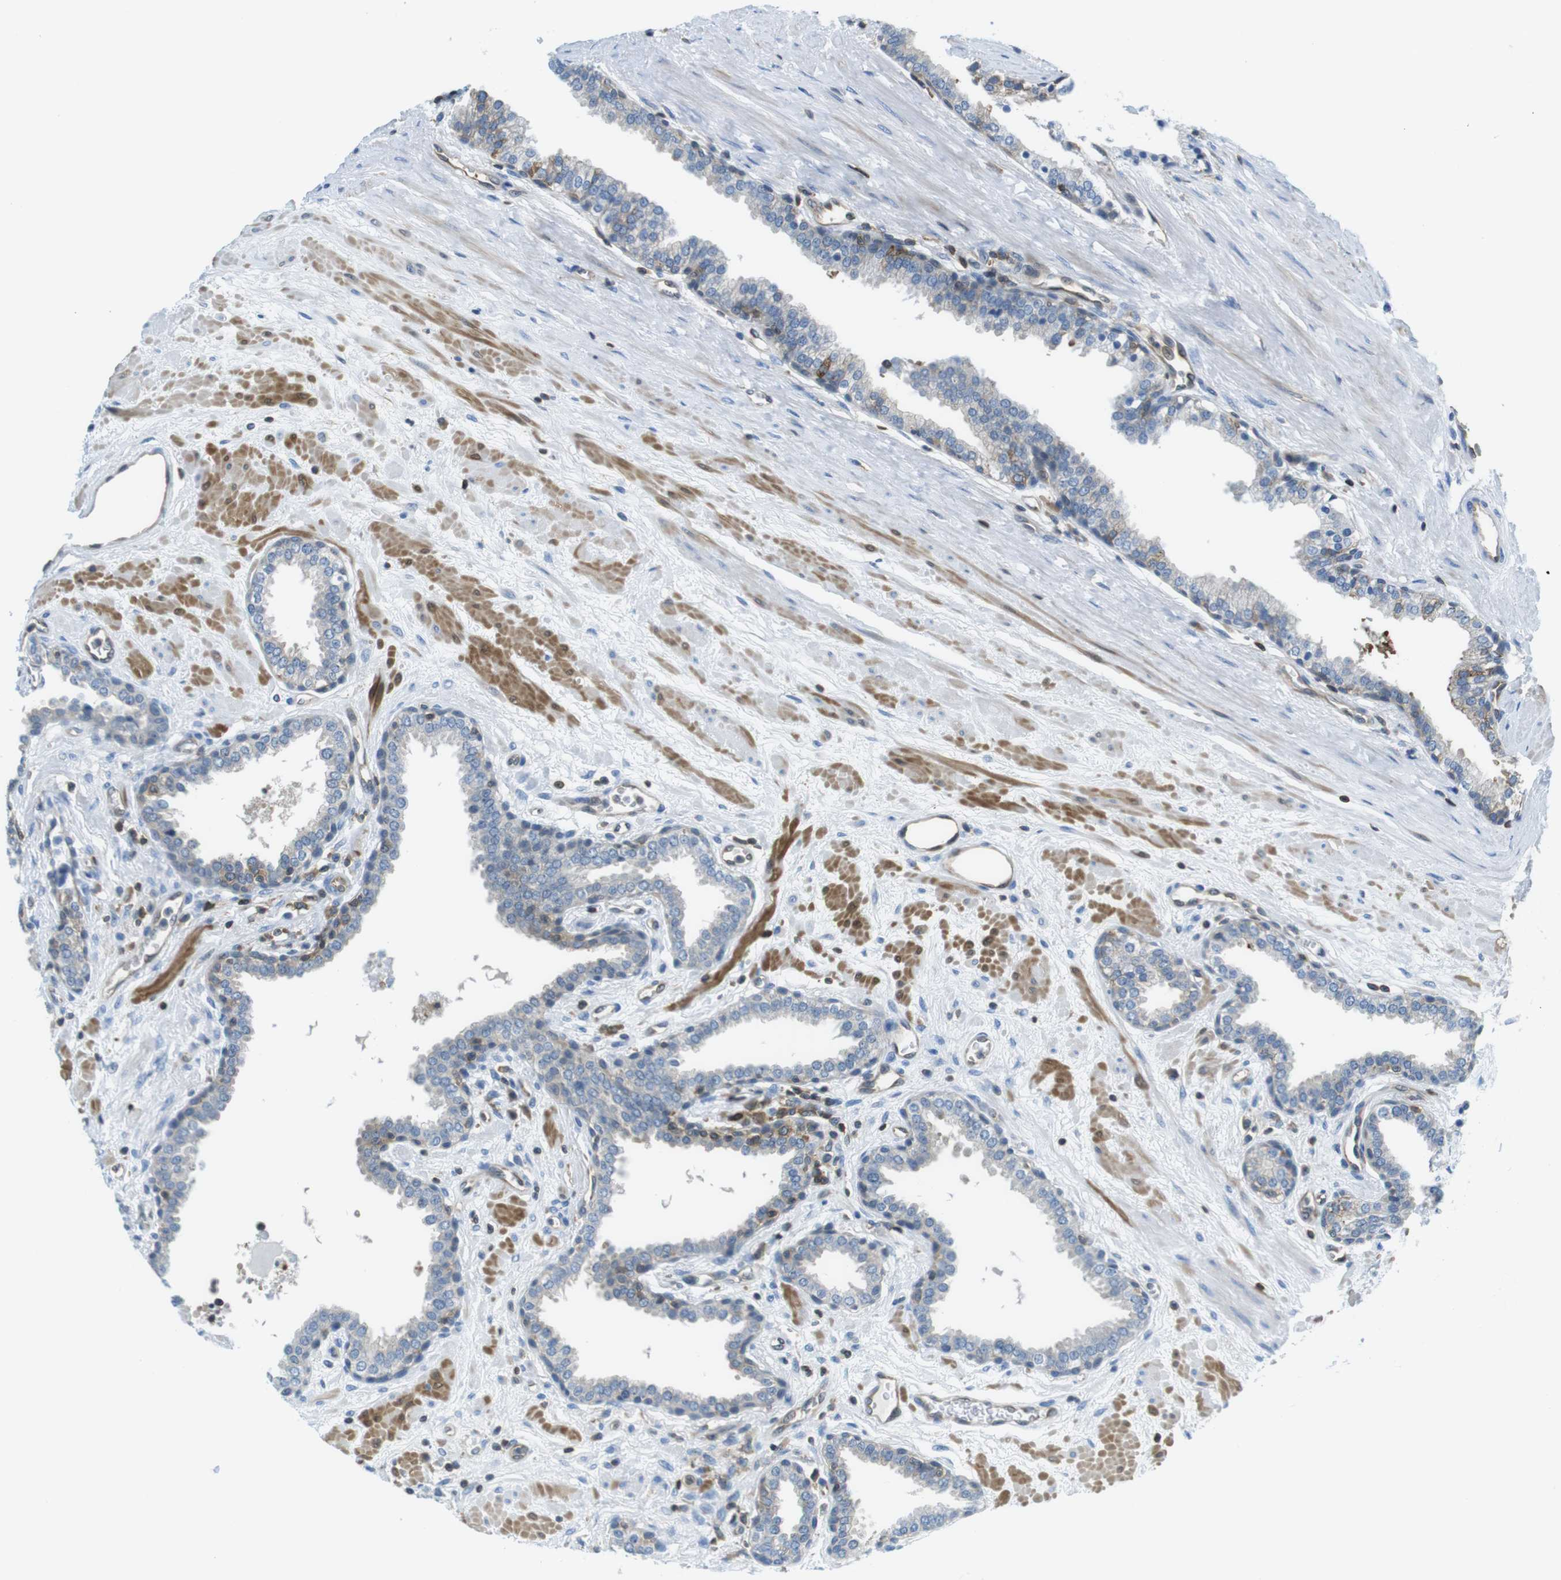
{"staining": {"intensity": "weak", "quantity": "<25%", "location": "cytoplasmic/membranous"}, "tissue": "prostate", "cell_type": "Glandular cells", "image_type": "normal", "snomed": [{"axis": "morphology", "description": "Normal tissue, NOS"}, {"axis": "topography", "description": "Prostate"}], "caption": "Immunohistochemistry of normal prostate reveals no staining in glandular cells.", "gene": "TES", "patient": {"sex": "male", "age": 51}}